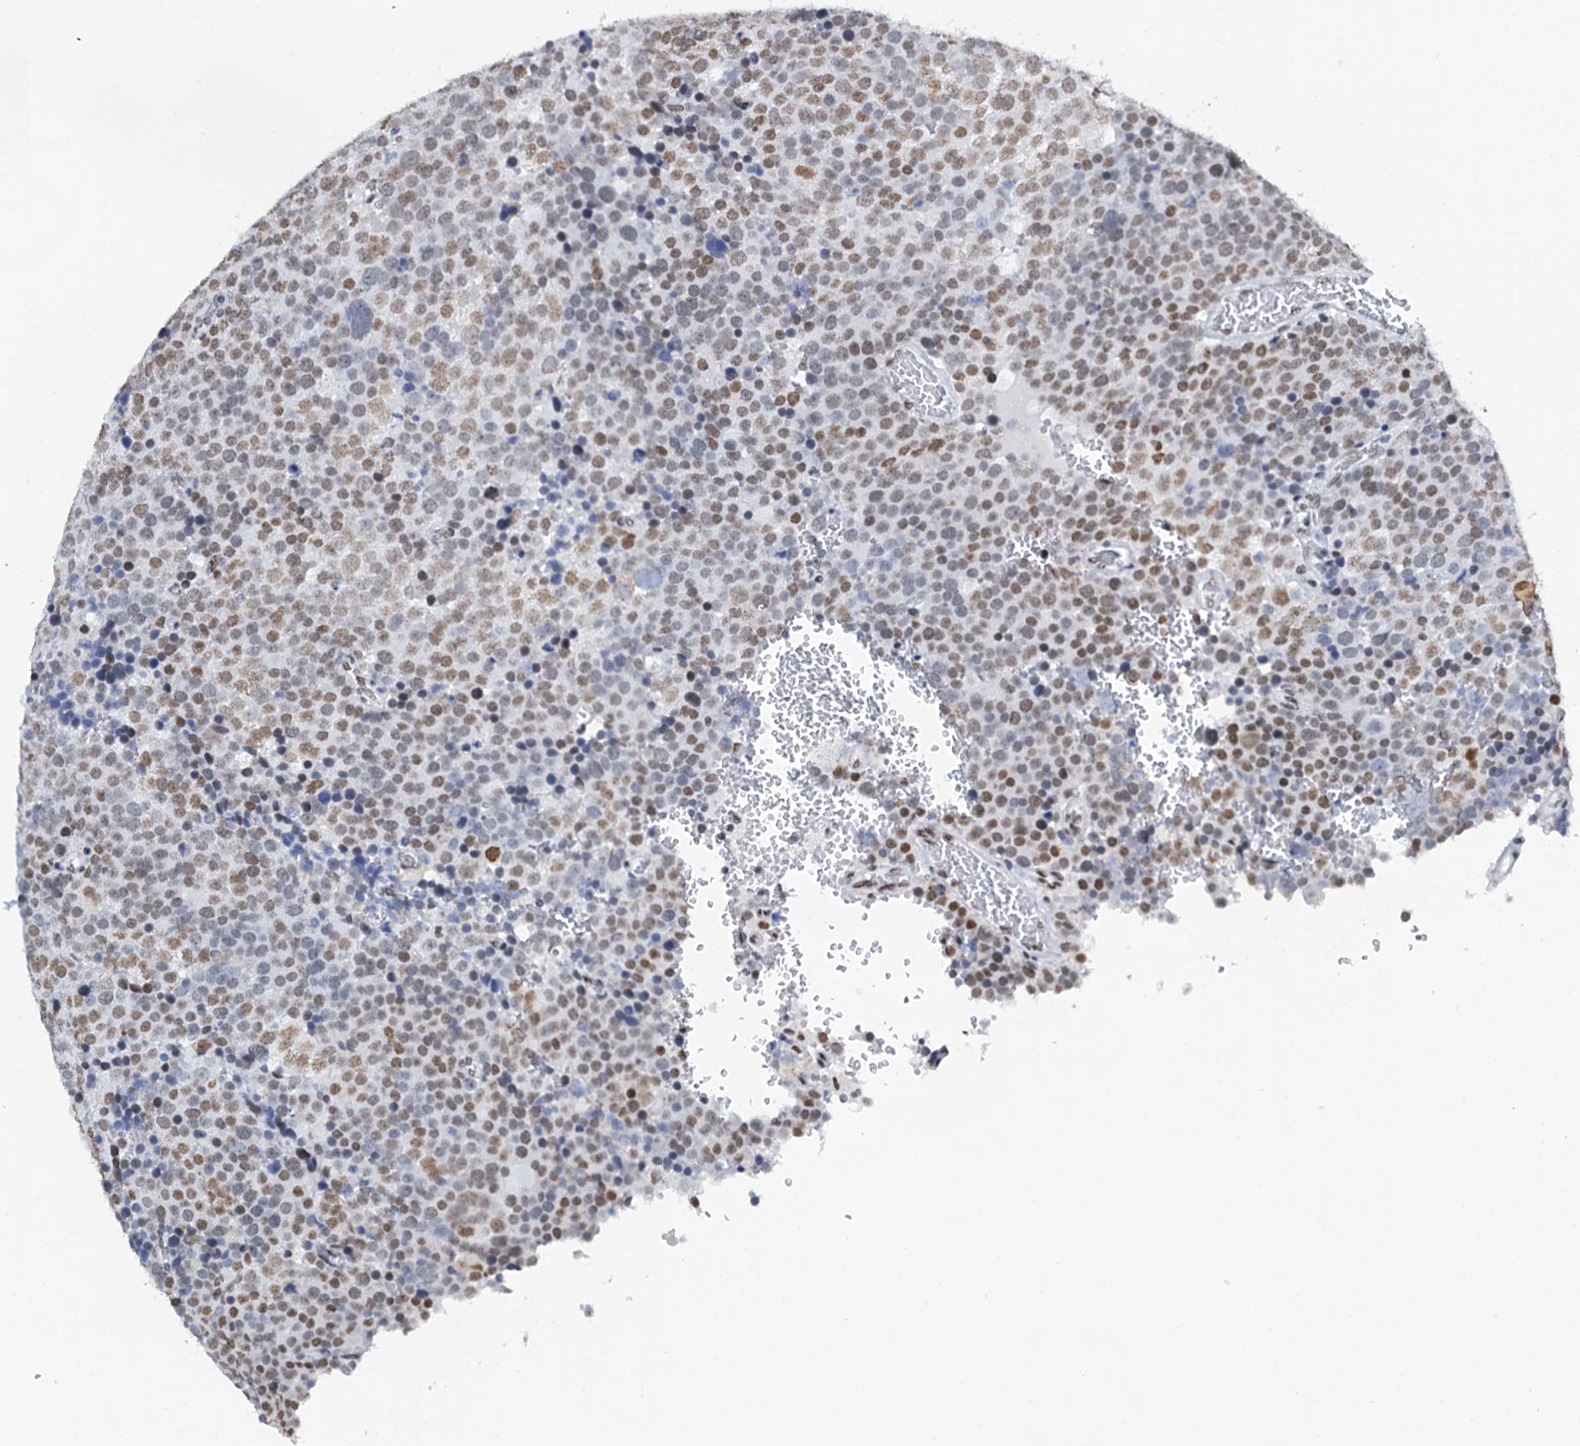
{"staining": {"intensity": "moderate", "quantity": "25%-75%", "location": "nuclear"}, "tissue": "testis cancer", "cell_type": "Tumor cells", "image_type": "cancer", "snomed": [{"axis": "morphology", "description": "Seminoma, NOS"}, {"axis": "topography", "description": "Testis"}], "caption": "An image showing moderate nuclear staining in about 25%-75% of tumor cells in testis seminoma, as visualized by brown immunohistochemical staining.", "gene": "SLTM", "patient": {"sex": "male", "age": 71}}